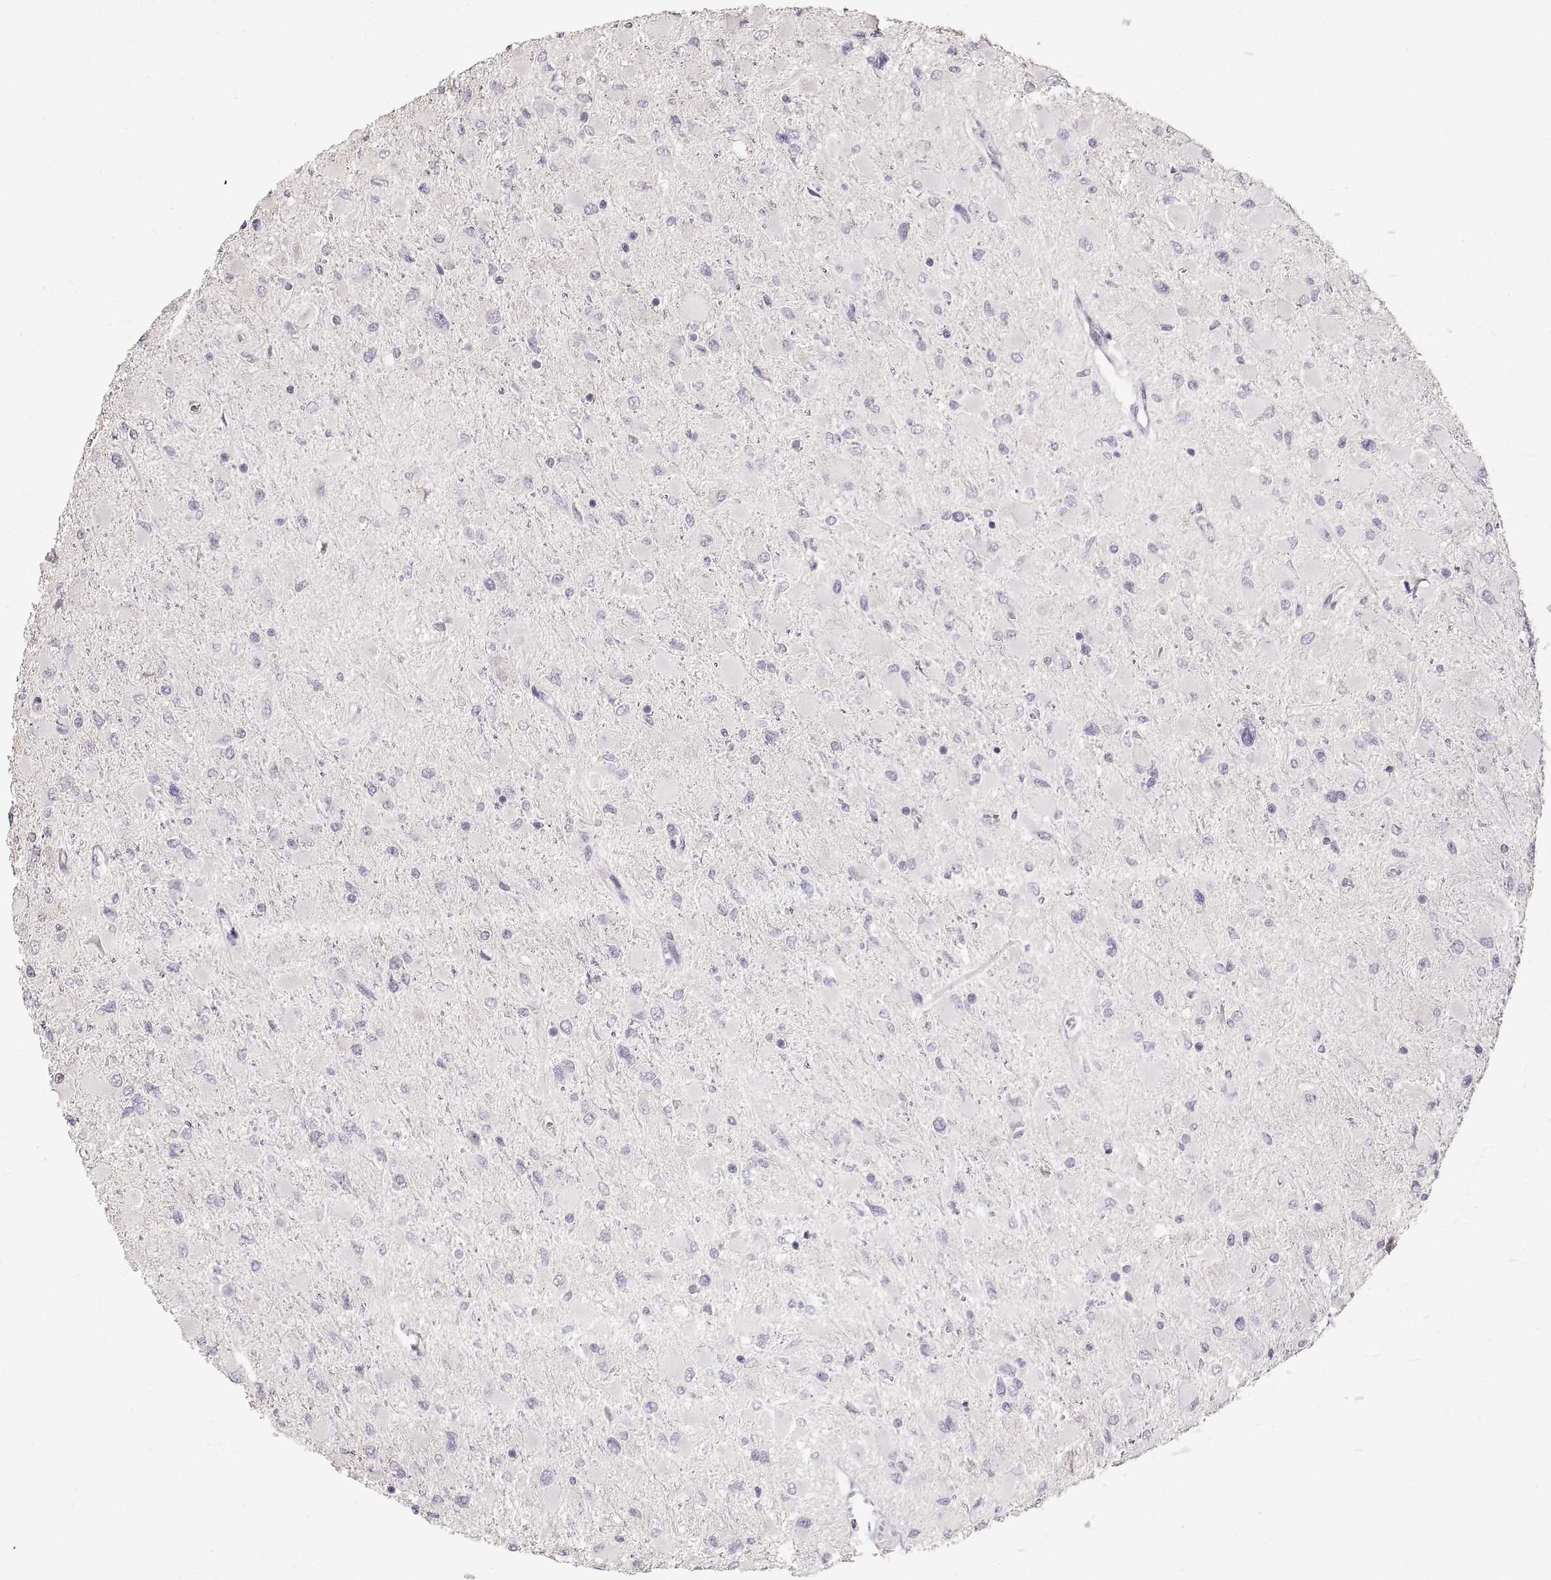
{"staining": {"intensity": "negative", "quantity": "none", "location": "none"}, "tissue": "glioma", "cell_type": "Tumor cells", "image_type": "cancer", "snomed": [{"axis": "morphology", "description": "Glioma, malignant, High grade"}, {"axis": "topography", "description": "Cerebral cortex"}], "caption": "Immunohistochemistry (IHC) of high-grade glioma (malignant) displays no expression in tumor cells.", "gene": "ZP3", "patient": {"sex": "female", "age": 36}}